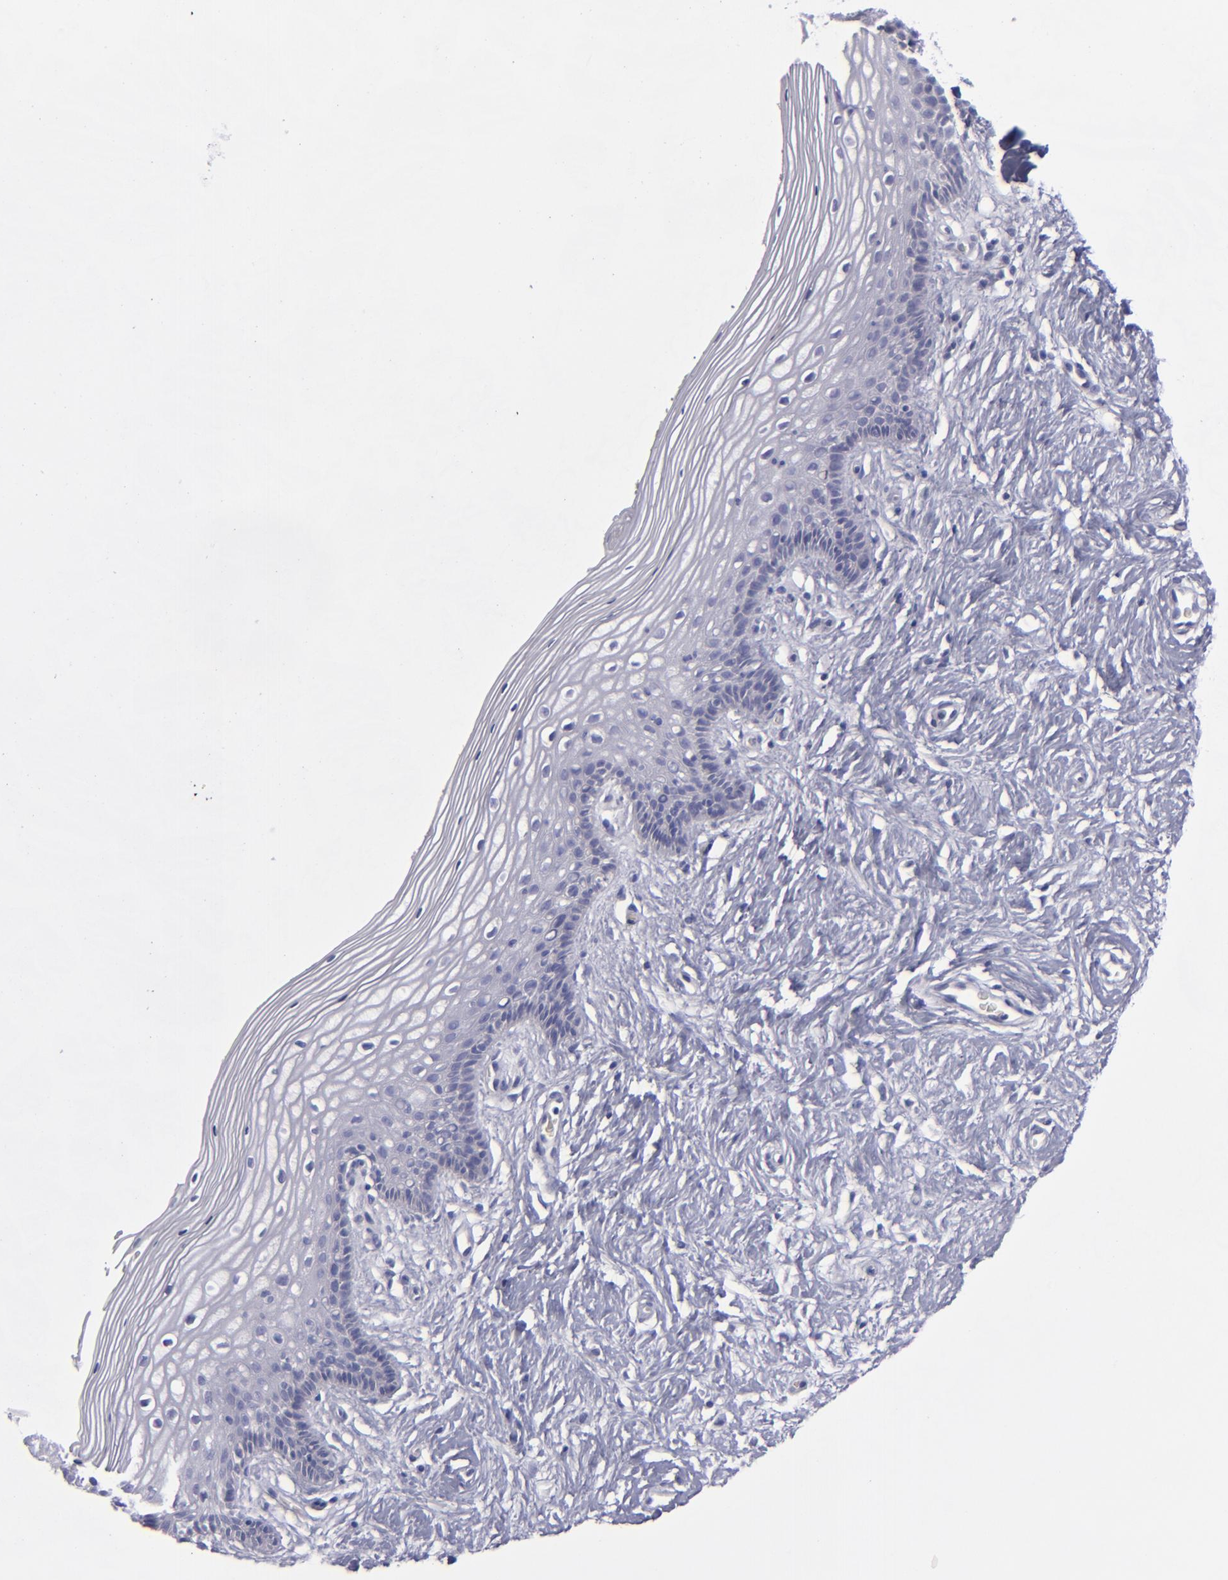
{"staining": {"intensity": "negative", "quantity": "none", "location": "none"}, "tissue": "vagina", "cell_type": "Squamous epithelial cells", "image_type": "normal", "snomed": [{"axis": "morphology", "description": "Normal tissue, NOS"}, {"axis": "topography", "description": "Vagina"}], "caption": "A histopathology image of vagina stained for a protein displays no brown staining in squamous epithelial cells. (Stains: DAB (3,3'-diaminobenzidine) immunohistochemistry with hematoxylin counter stain, Microscopy: brightfield microscopy at high magnification).", "gene": "CD22", "patient": {"sex": "female", "age": 46}}